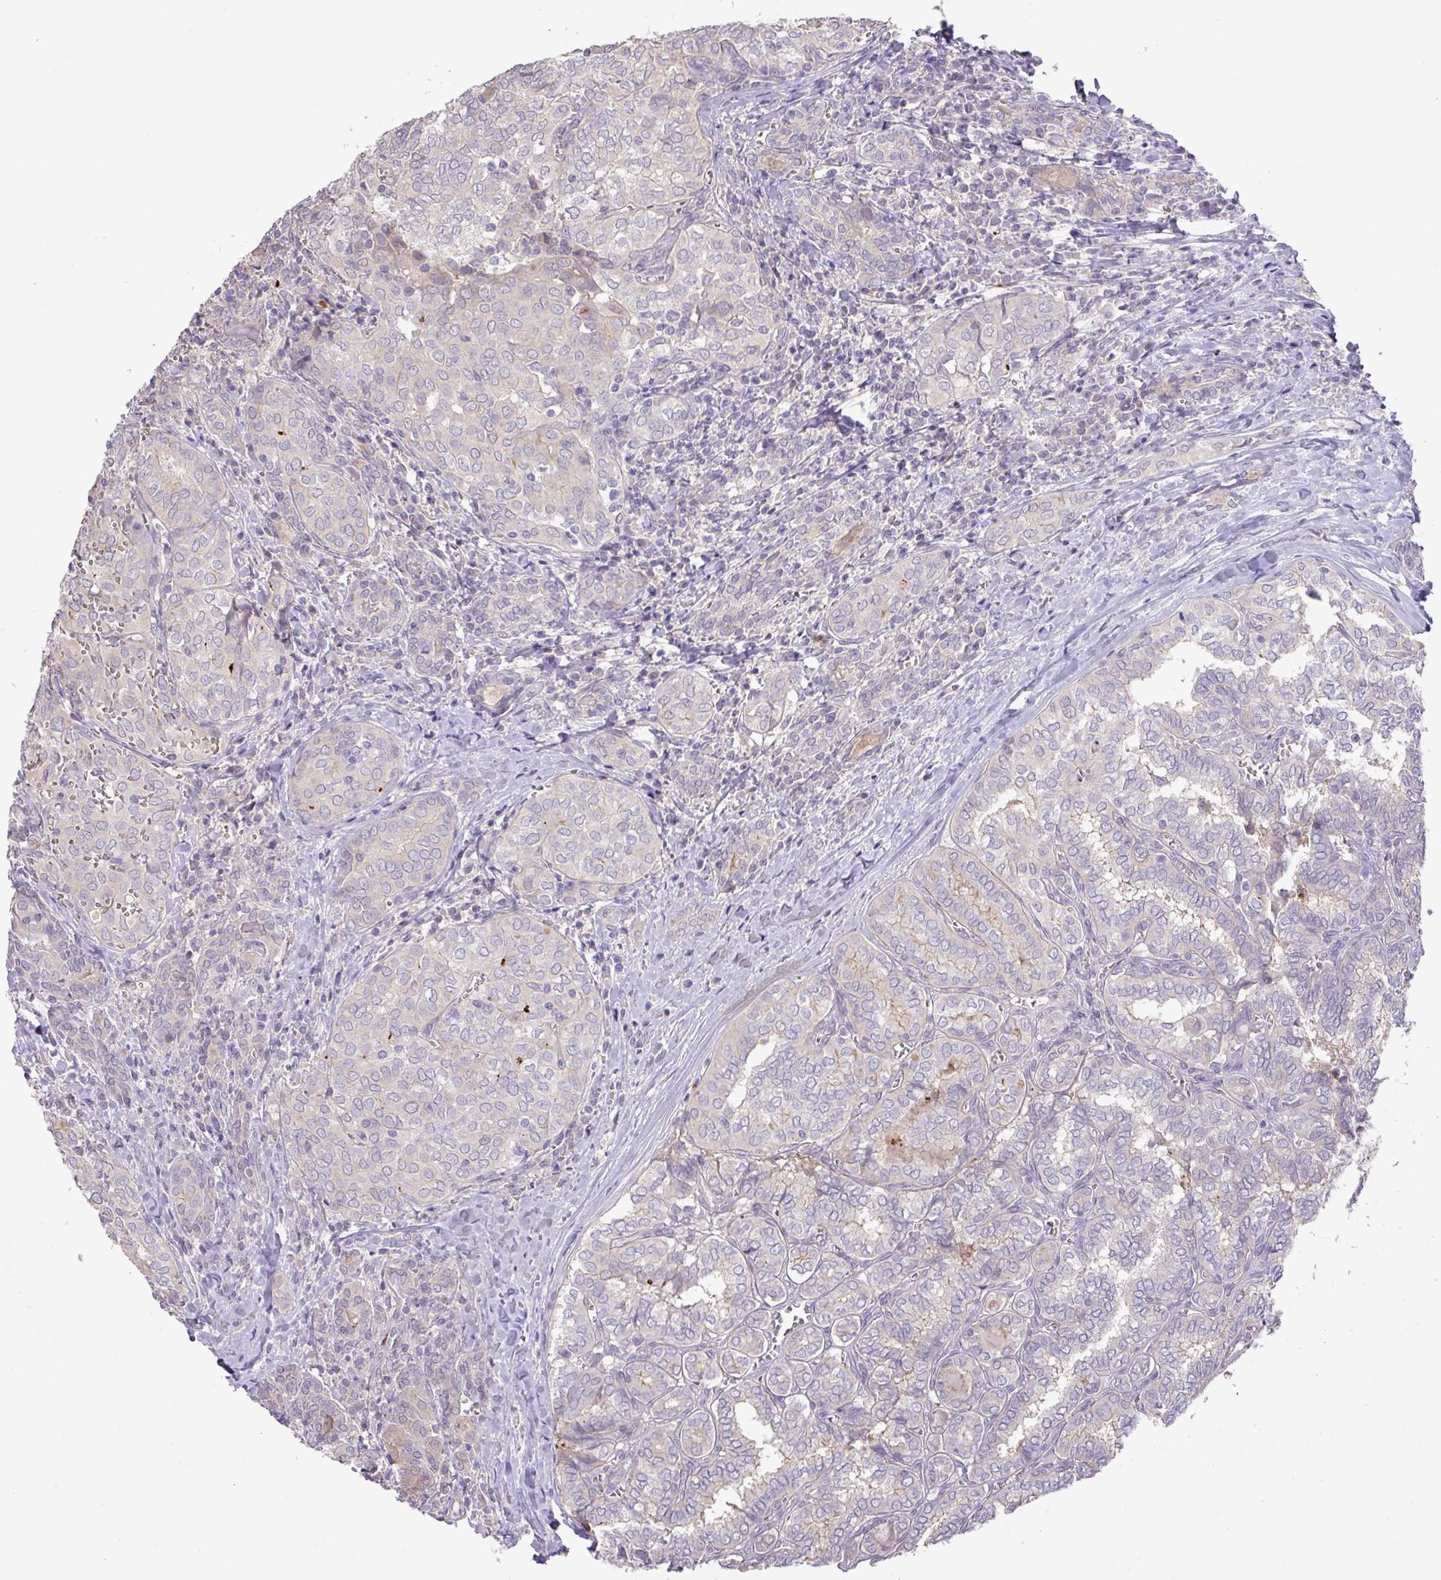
{"staining": {"intensity": "negative", "quantity": "none", "location": "none"}, "tissue": "thyroid cancer", "cell_type": "Tumor cells", "image_type": "cancer", "snomed": [{"axis": "morphology", "description": "Papillary adenocarcinoma, NOS"}, {"axis": "topography", "description": "Thyroid gland"}], "caption": "A photomicrograph of papillary adenocarcinoma (thyroid) stained for a protein shows no brown staining in tumor cells.", "gene": "PRADC1", "patient": {"sex": "female", "age": 30}}